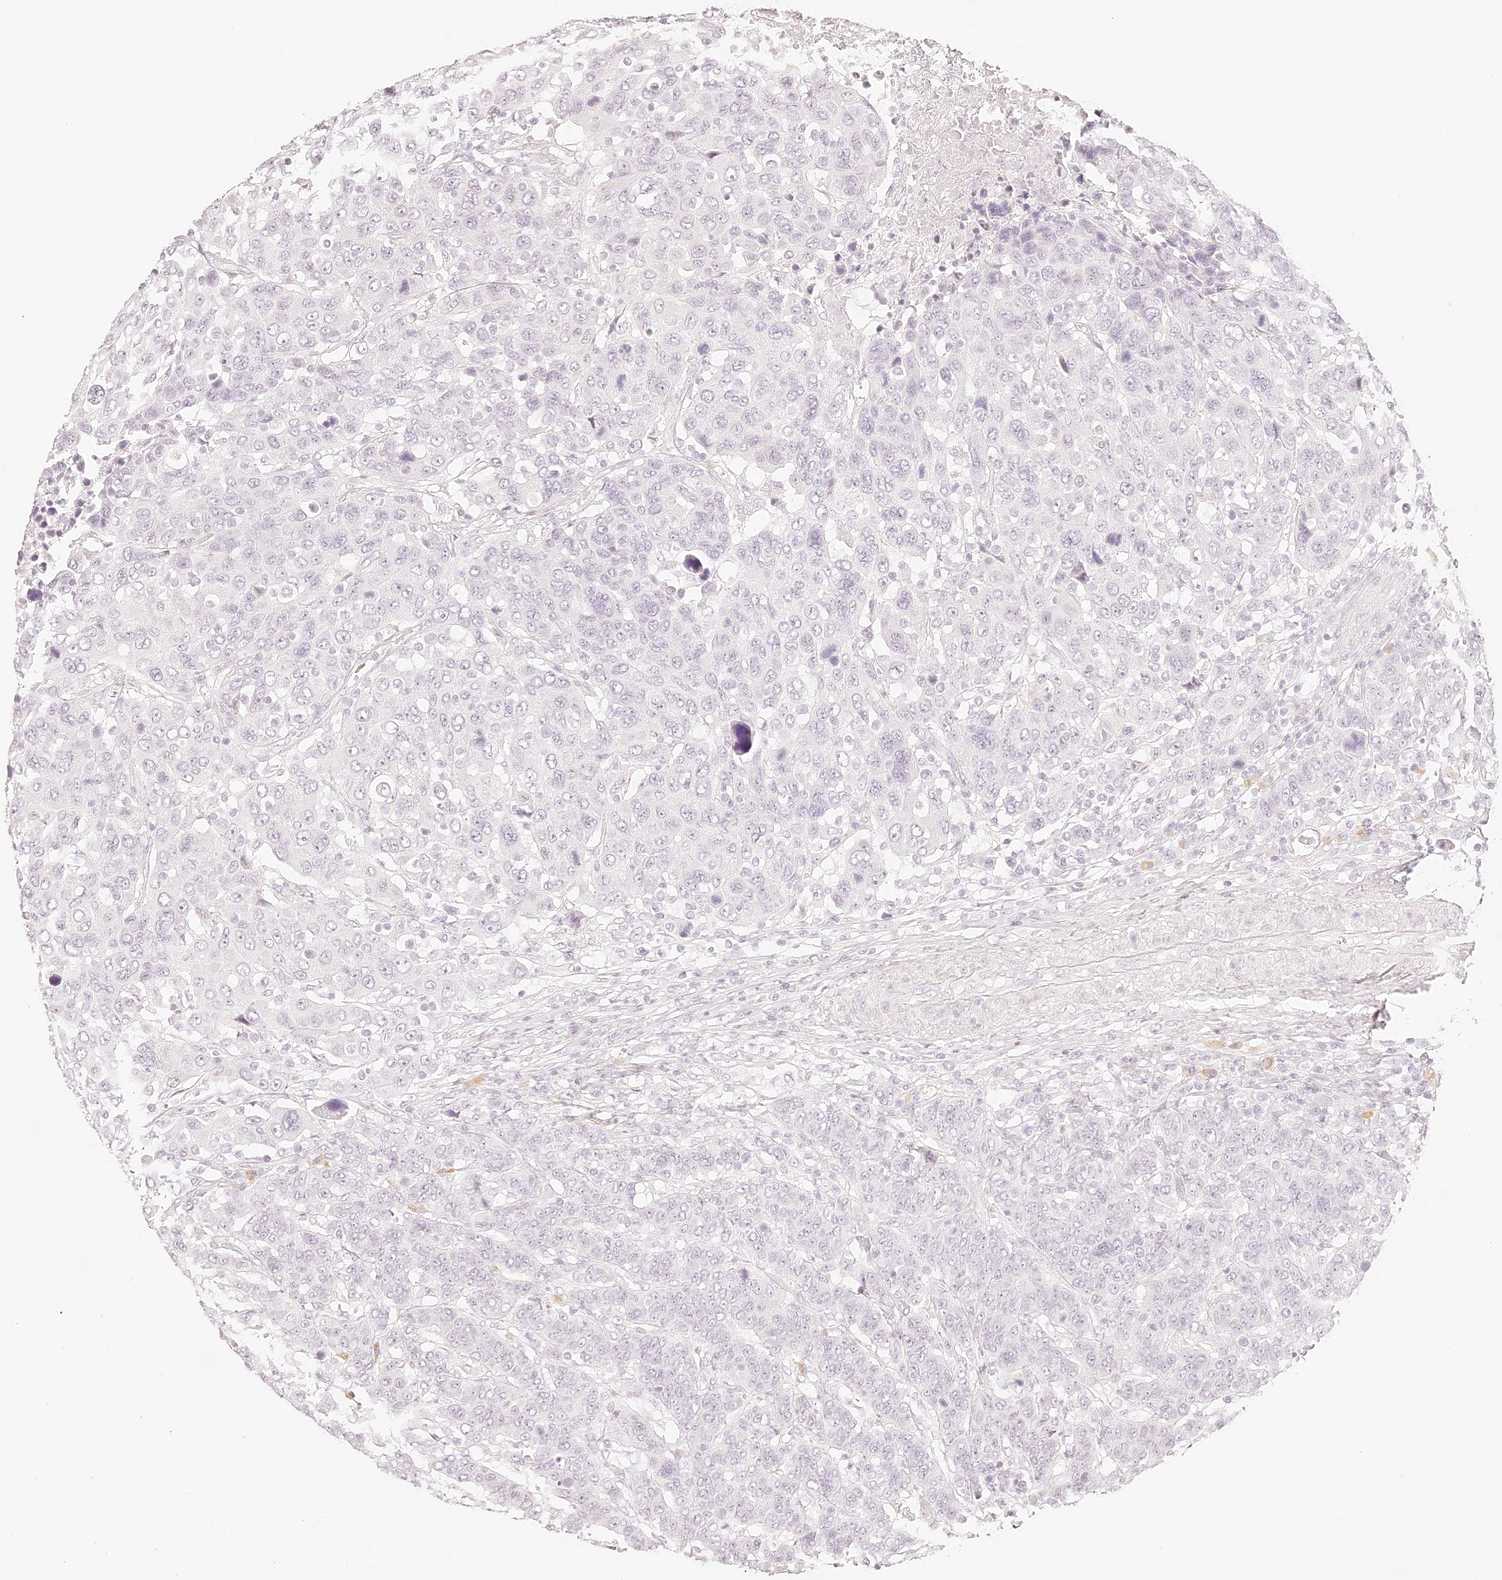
{"staining": {"intensity": "negative", "quantity": "none", "location": "none"}, "tissue": "breast cancer", "cell_type": "Tumor cells", "image_type": "cancer", "snomed": [{"axis": "morphology", "description": "Duct carcinoma"}, {"axis": "topography", "description": "Breast"}], "caption": "IHC of human breast cancer (intraductal carcinoma) shows no expression in tumor cells. (DAB immunohistochemistry with hematoxylin counter stain).", "gene": "TRIM45", "patient": {"sex": "female", "age": 37}}